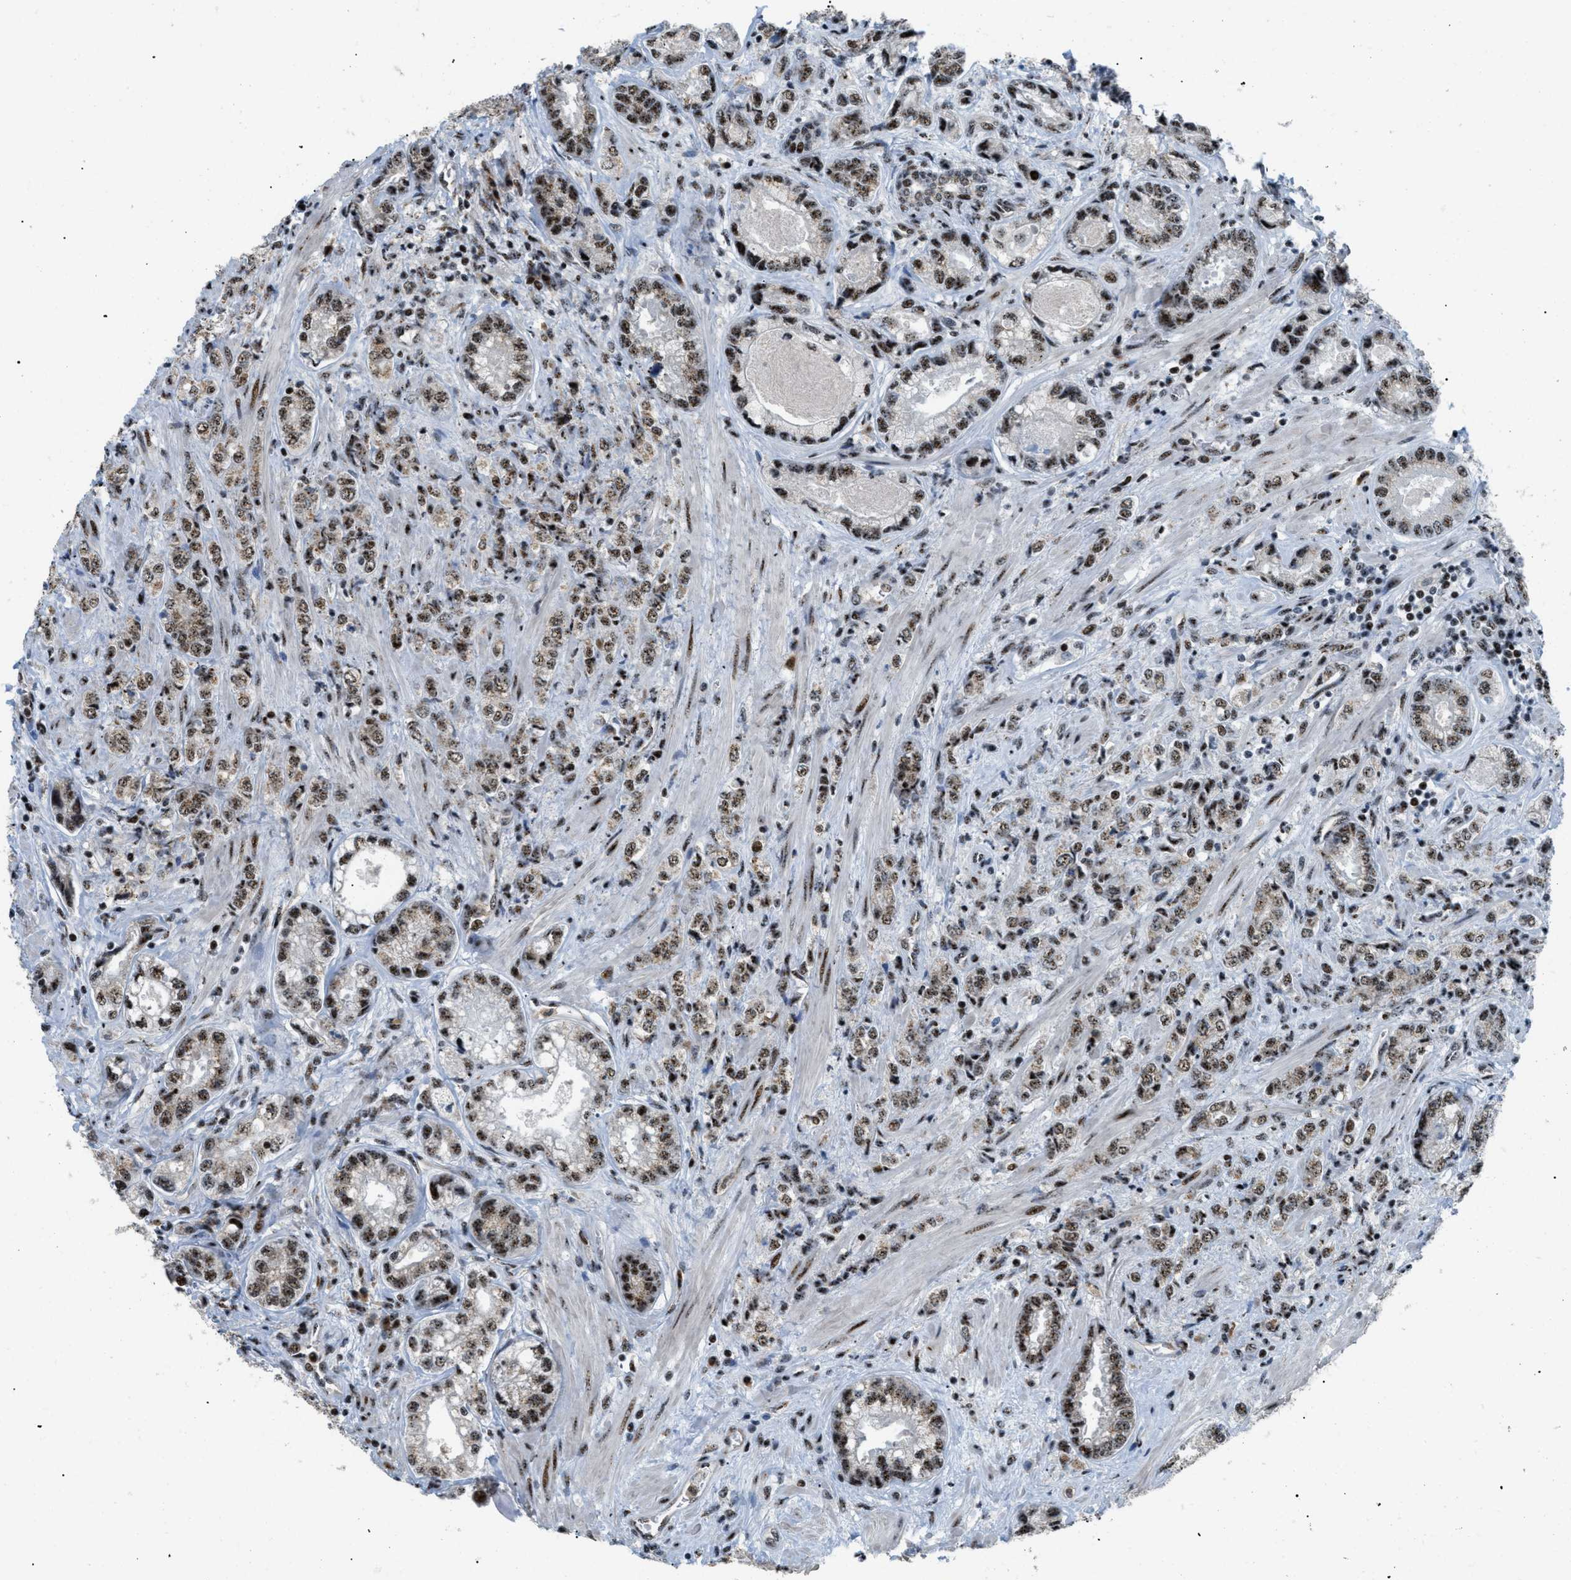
{"staining": {"intensity": "strong", "quantity": ">75%", "location": "nuclear"}, "tissue": "prostate cancer", "cell_type": "Tumor cells", "image_type": "cancer", "snomed": [{"axis": "morphology", "description": "Adenocarcinoma, High grade"}, {"axis": "topography", "description": "Prostate"}], "caption": "DAB (3,3'-diaminobenzidine) immunohistochemical staining of prostate cancer (high-grade adenocarcinoma) shows strong nuclear protein positivity in about >75% of tumor cells.", "gene": "CDR2", "patient": {"sex": "male", "age": 61}}